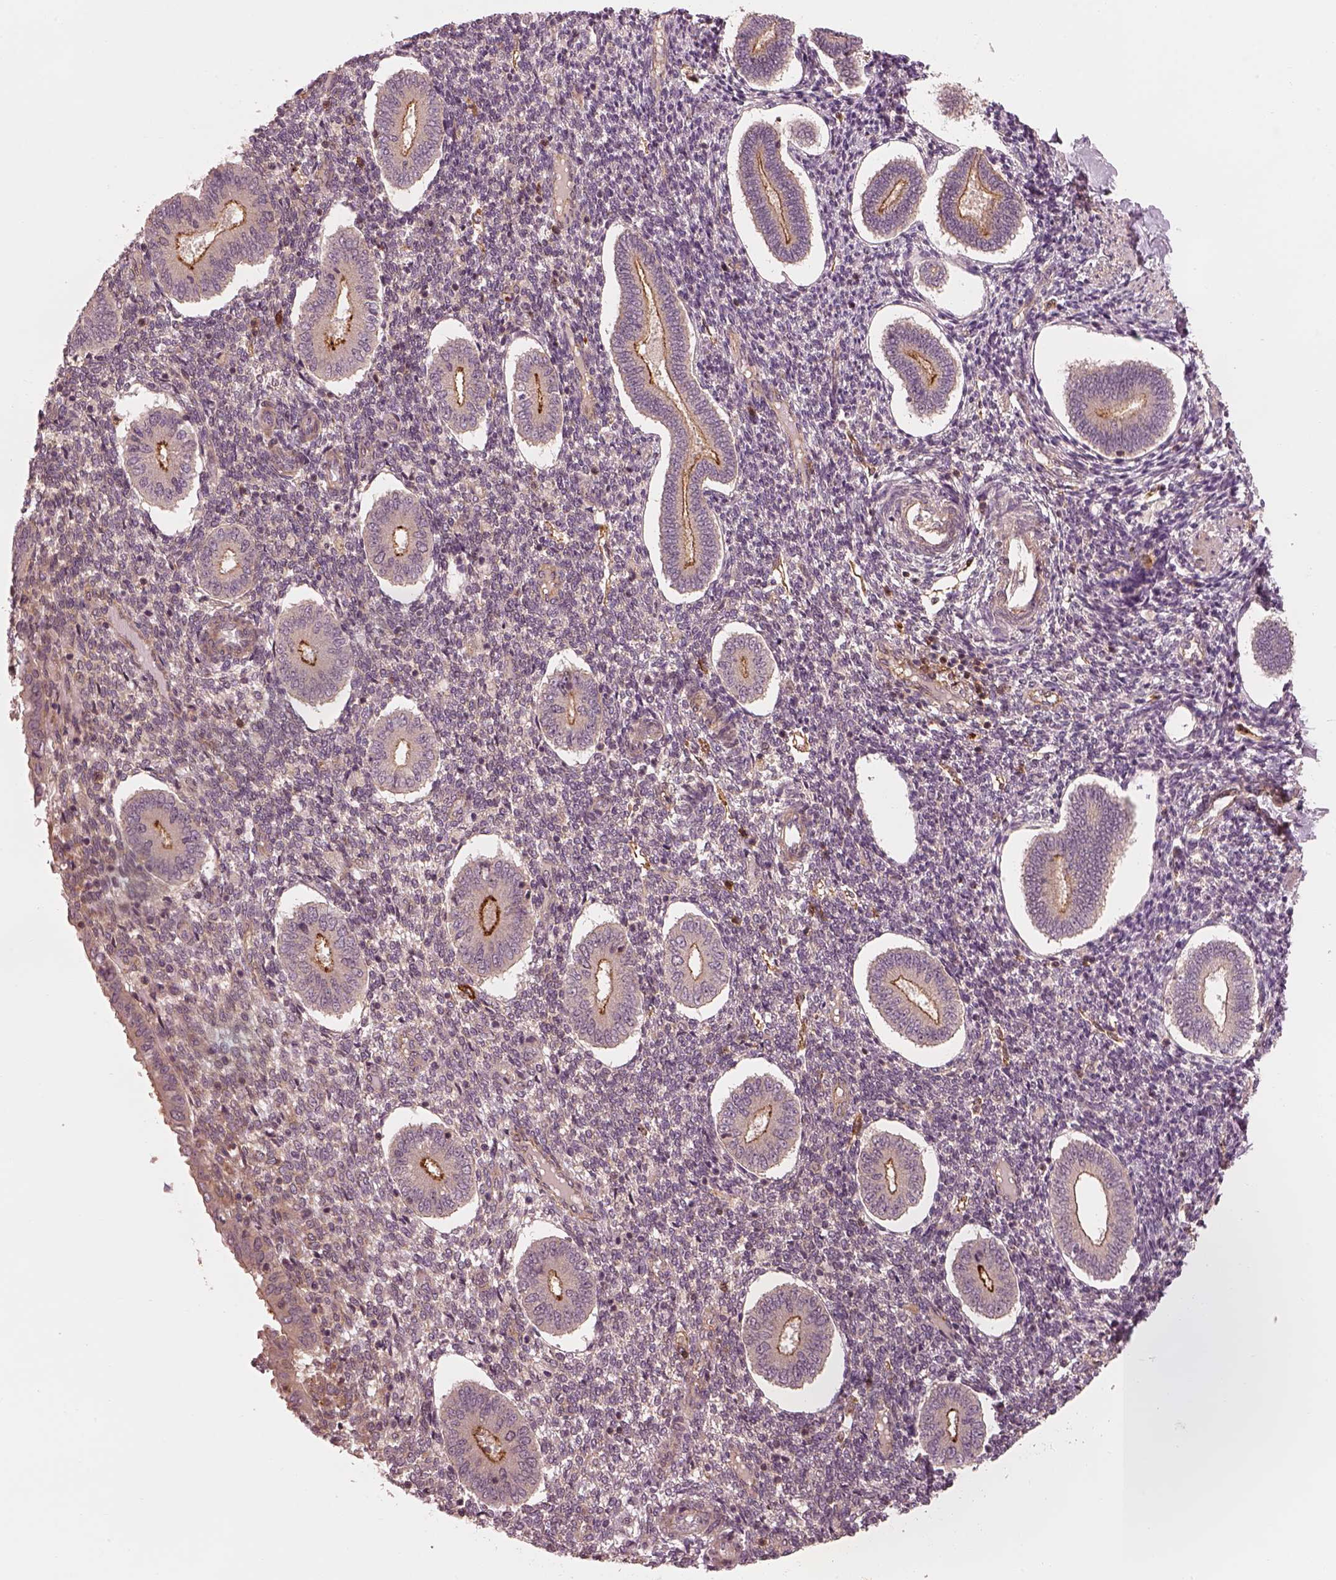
{"staining": {"intensity": "negative", "quantity": "none", "location": "none"}, "tissue": "endometrium", "cell_type": "Cells in endometrial stroma", "image_type": "normal", "snomed": [{"axis": "morphology", "description": "Normal tissue, NOS"}, {"axis": "topography", "description": "Endometrium"}], "caption": "Immunohistochemistry (IHC) histopathology image of unremarkable endometrium stained for a protein (brown), which exhibits no staining in cells in endometrial stroma. The staining was performed using DAB (3,3'-diaminobenzidine) to visualize the protein expression in brown, while the nuclei were stained in blue with hematoxylin (Magnification: 20x).", "gene": "FAM107B", "patient": {"sex": "female", "age": 40}}